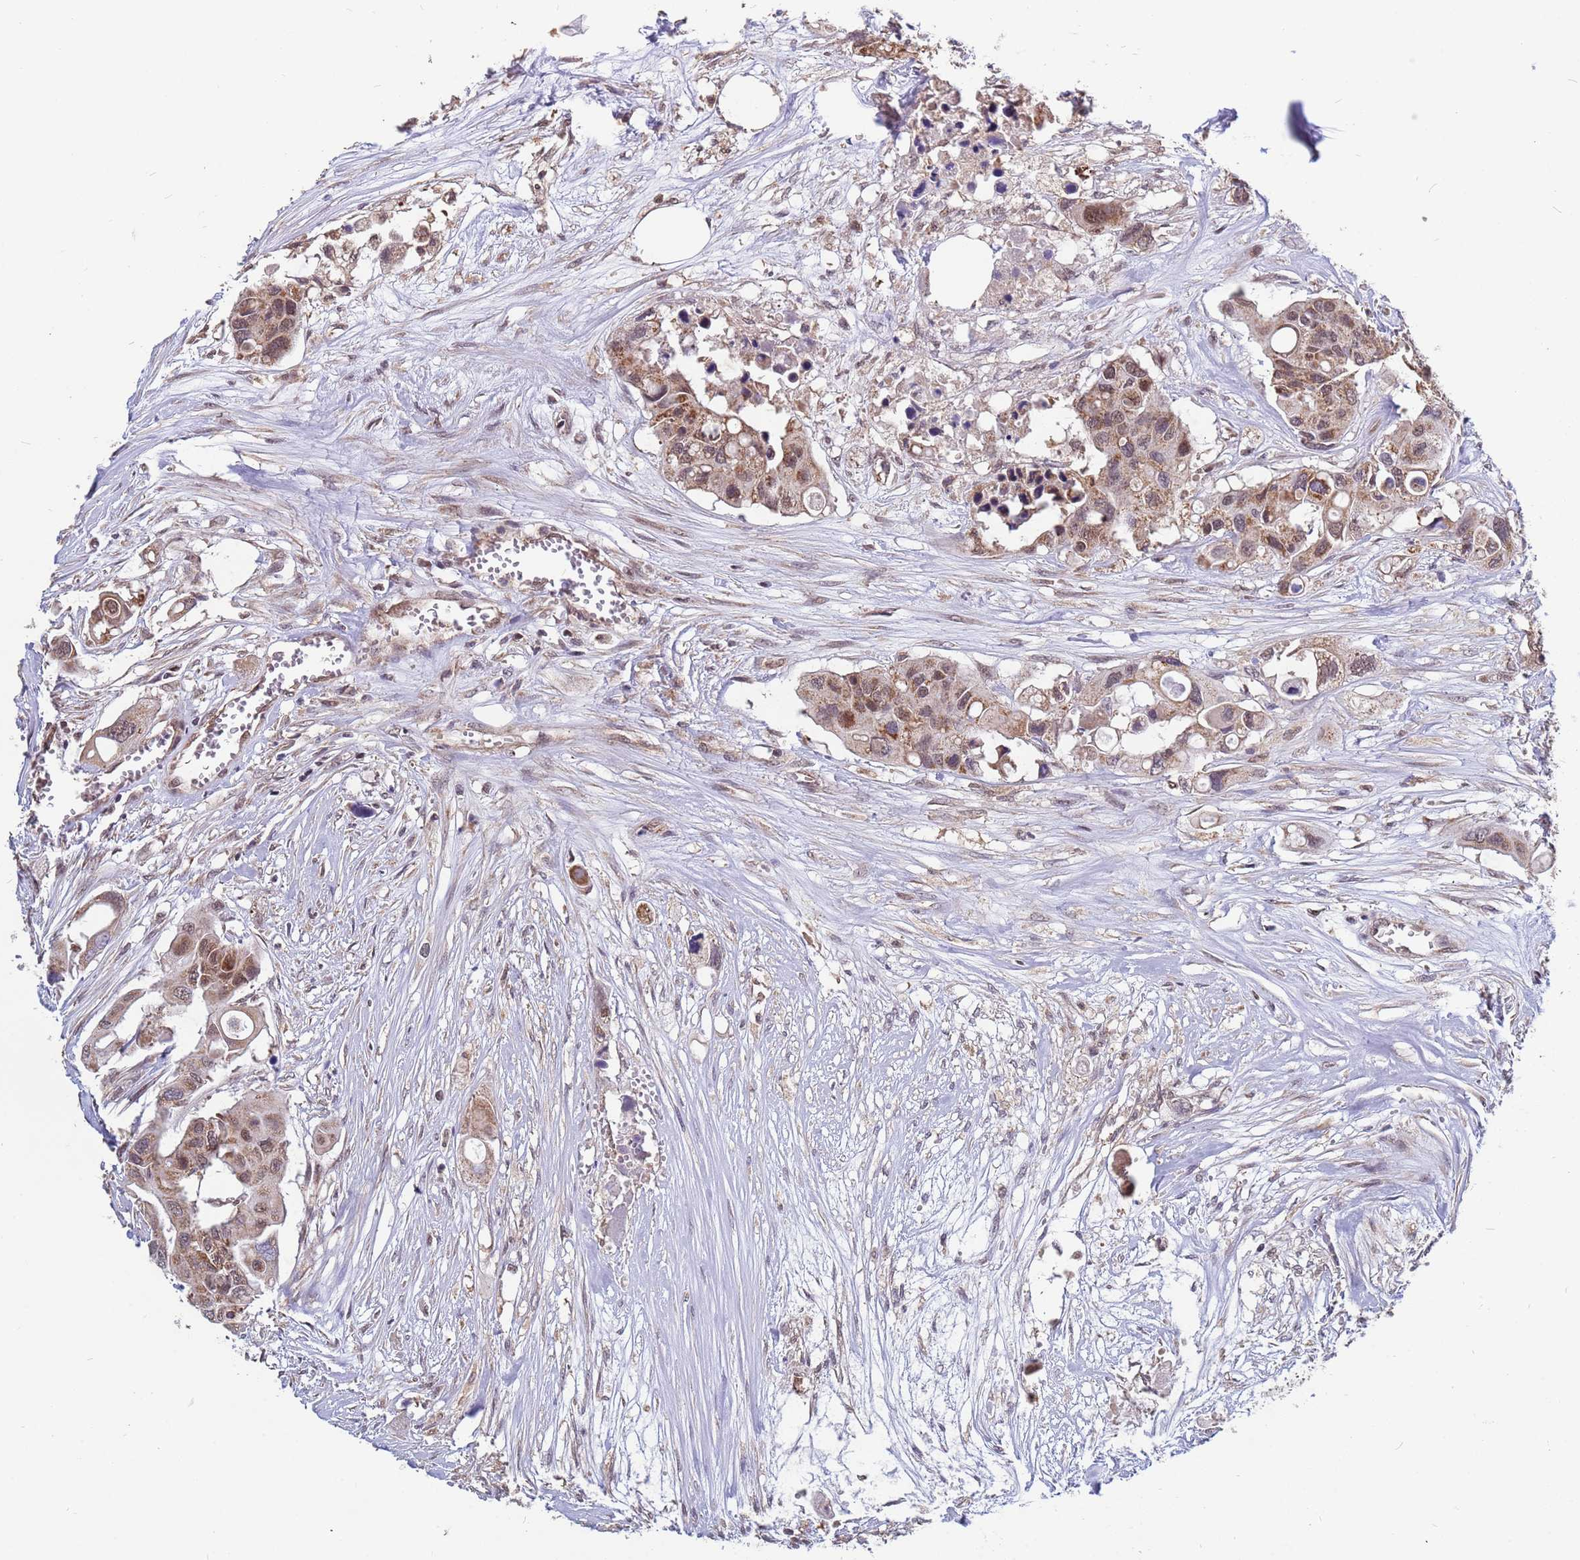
{"staining": {"intensity": "moderate", "quantity": ">75%", "location": "cytoplasmic/membranous,nuclear"}, "tissue": "colorectal cancer", "cell_type": "Tumor cells", "image_type": "cancer", "snomed": [{"axis": "morphology", "description": "Adenocarcinoma, NOS"}, {"axis": "topography", "description": "Colon"}], "caption": "An image of colorectal cancer stained for a protein exhibits moderate cytoplasmic/membranous and nuclear brown staining in tumor cells.", "gene": "DENND2B", "patient": {"sex": "male", "age": 77}}